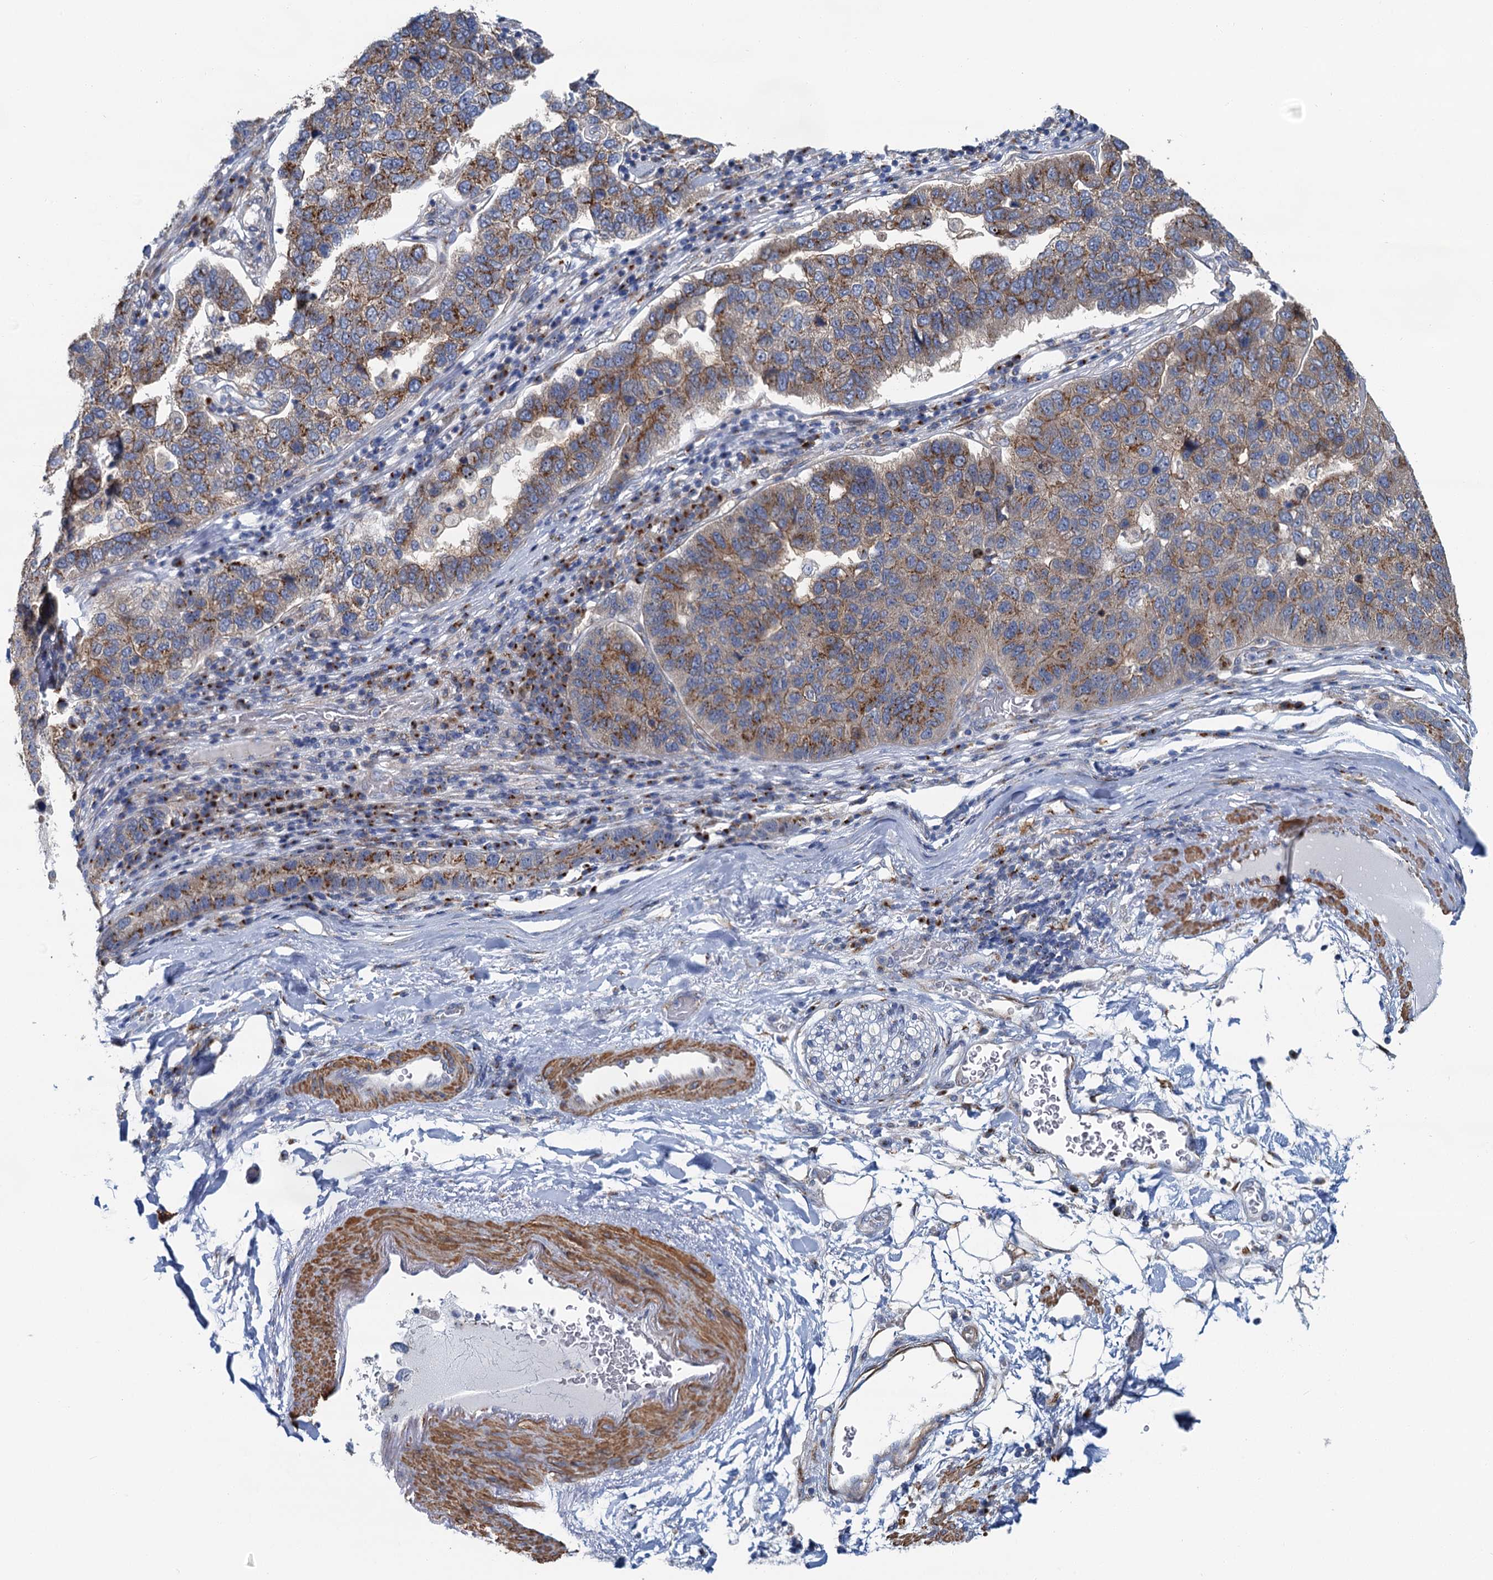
{"staining": {"intensity": "moderate", "quantity": ">75%", "location": "cytoplasmic/membranous"}, "tissue": "pancreatic cancer", "cell_type": "Tumor cells", "image_type": "cancer", "snomed": [{"axis": "morphology", "description": "Adenocarcinoma, NOS"}, {"axis": "topography", "description": "Pancreas"}], "caption": "Immunohistochemistry (DAB) staining of human pancreatic cancer (adenocarcinoma) displays moderate cytoplasmic/membranous protein positivity in approximately >75% of tumor cells.", "gene": "BET1L", "patient": {"sex": "female", "age": 61}}